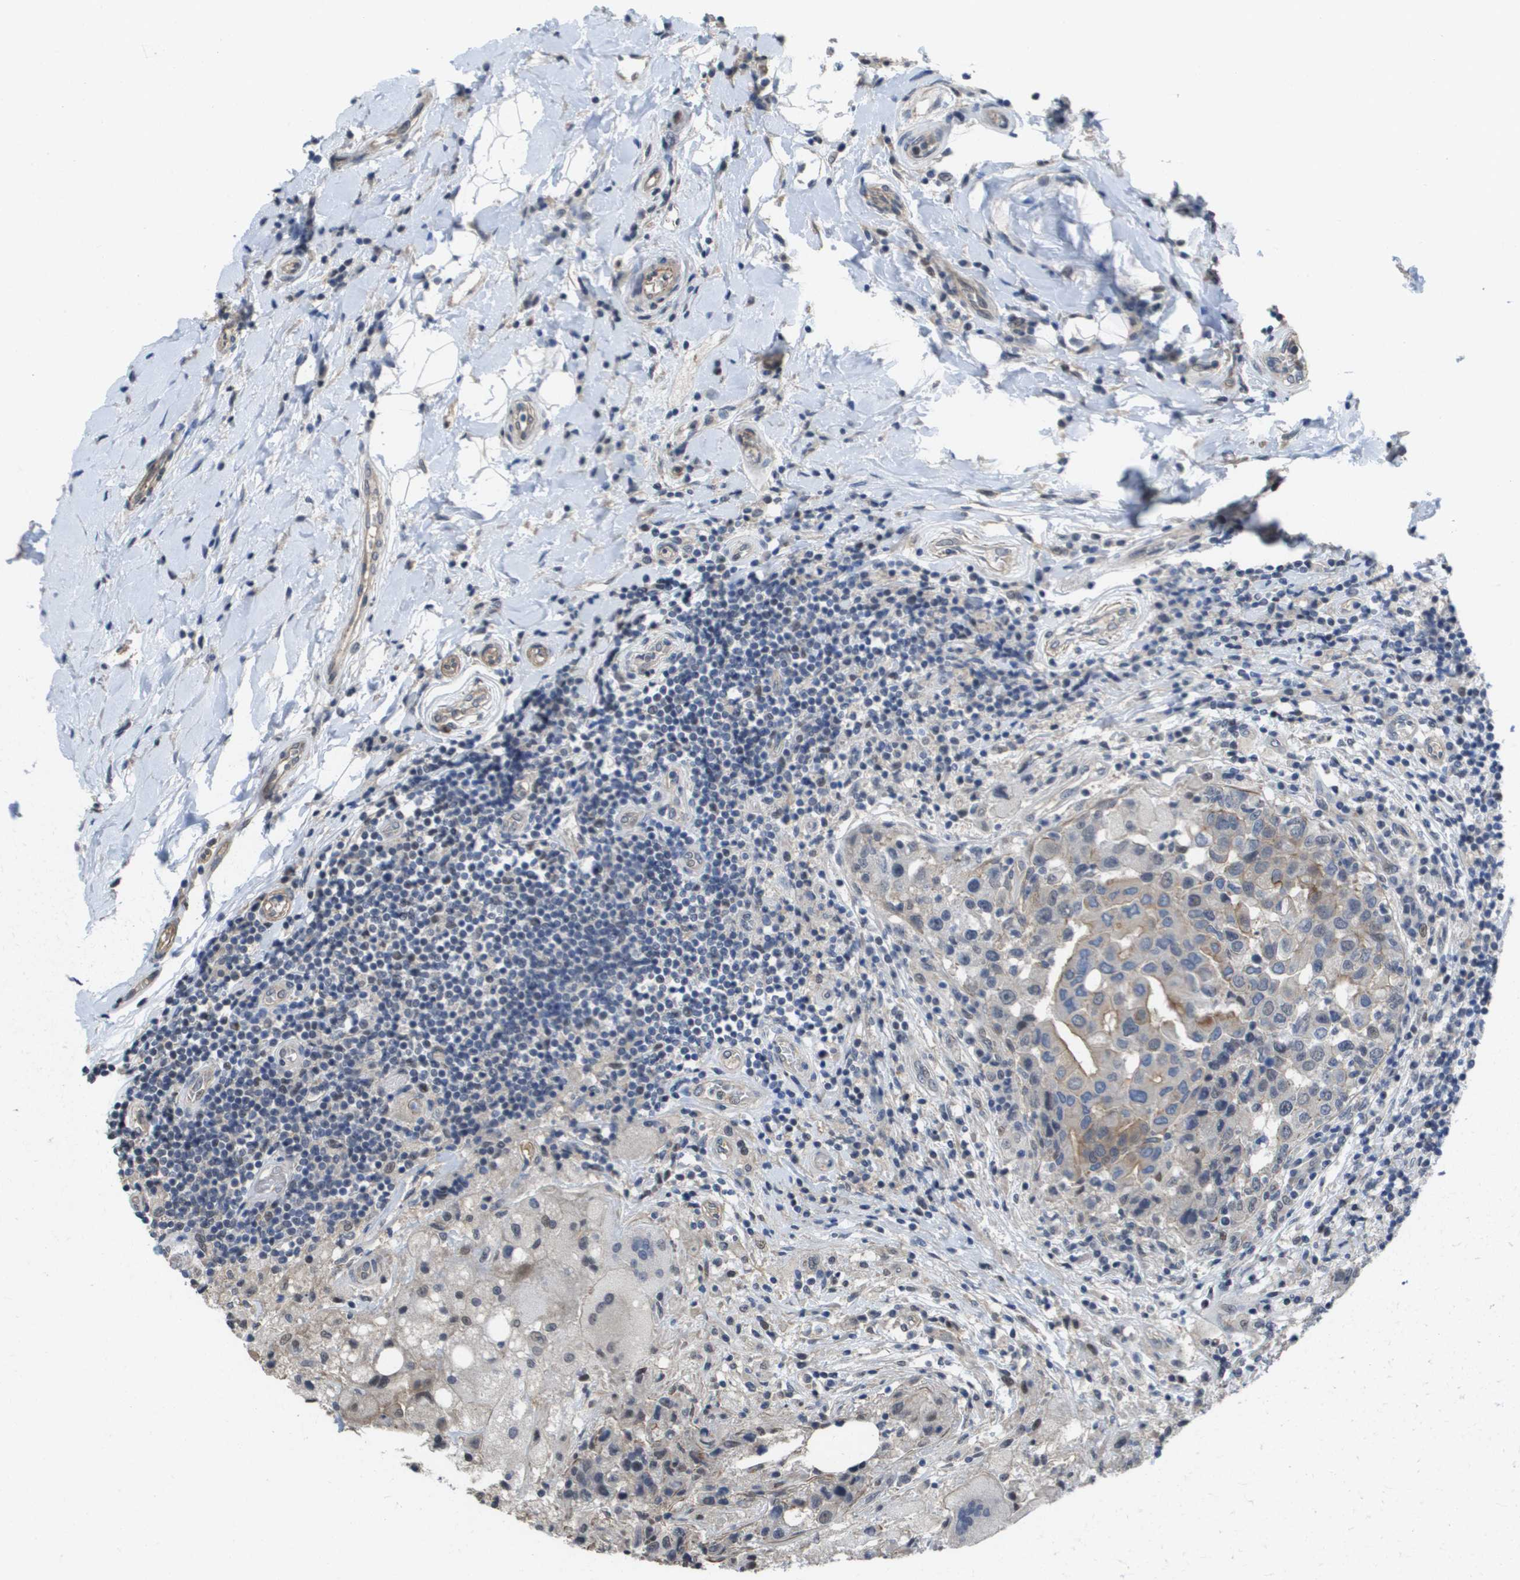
{"staining": {"intensity": "negative", "quantity": "none", "location": "none"}, "tissue": "breast cancer", "cell_type": "Tumor cells", "image_type": "cancer", "snomed": [{"axis": "morphology", "description": "Duct carcinoma"}, {"axis": "topography", "description": "Breast"}], "caption": "The image reveals no staining of tumor cells in intraductal carcinoma (breast).", "gene": "RNF112", "patient": {"sex": "female", "age": 27}}